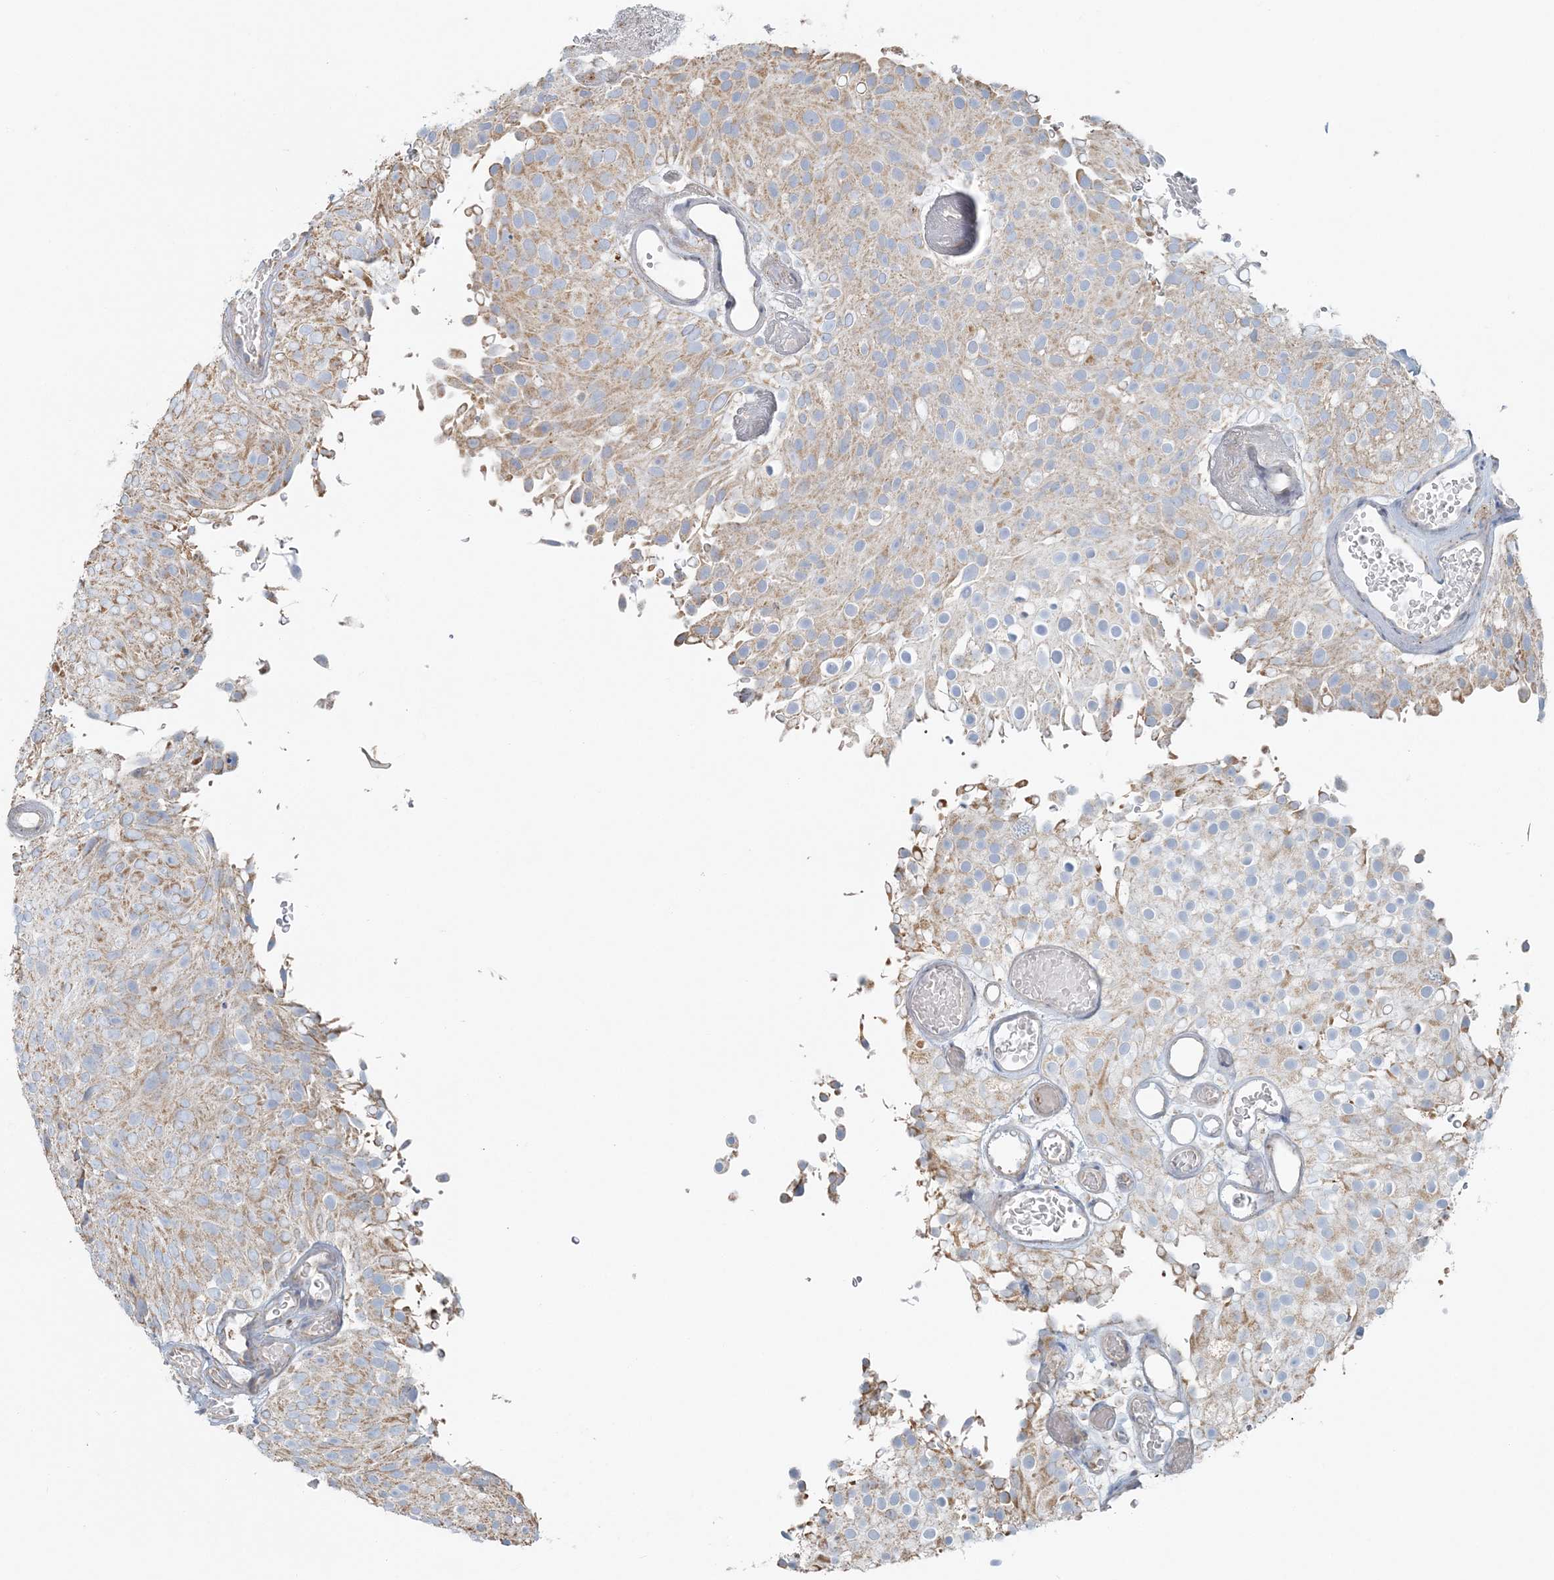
{"staining": {"intensity": "weak", "quantity": ">75%", "location": "cytoplasmic/membranous"}, "tissue": "urothelial cancer", "cell_type": "Tumor cells", "image_type": "cancer", "snomed": [{"axis": "morphology", "description": "Urothelial carcinoma, Low grade"}, {"axis": "topography", "description": "Urinary bladder"}], "caption": "An immunohistochemistry (IHC) histopathology image of neoplastic tissue is shown. Protein staining in brown shows weak cytoplasmic/membranous positivity in urothelial carcinoma (low-grade) within tumor cells.", "gene": "SLC22A16", "patient": {"sex": "male", "age": 78}}